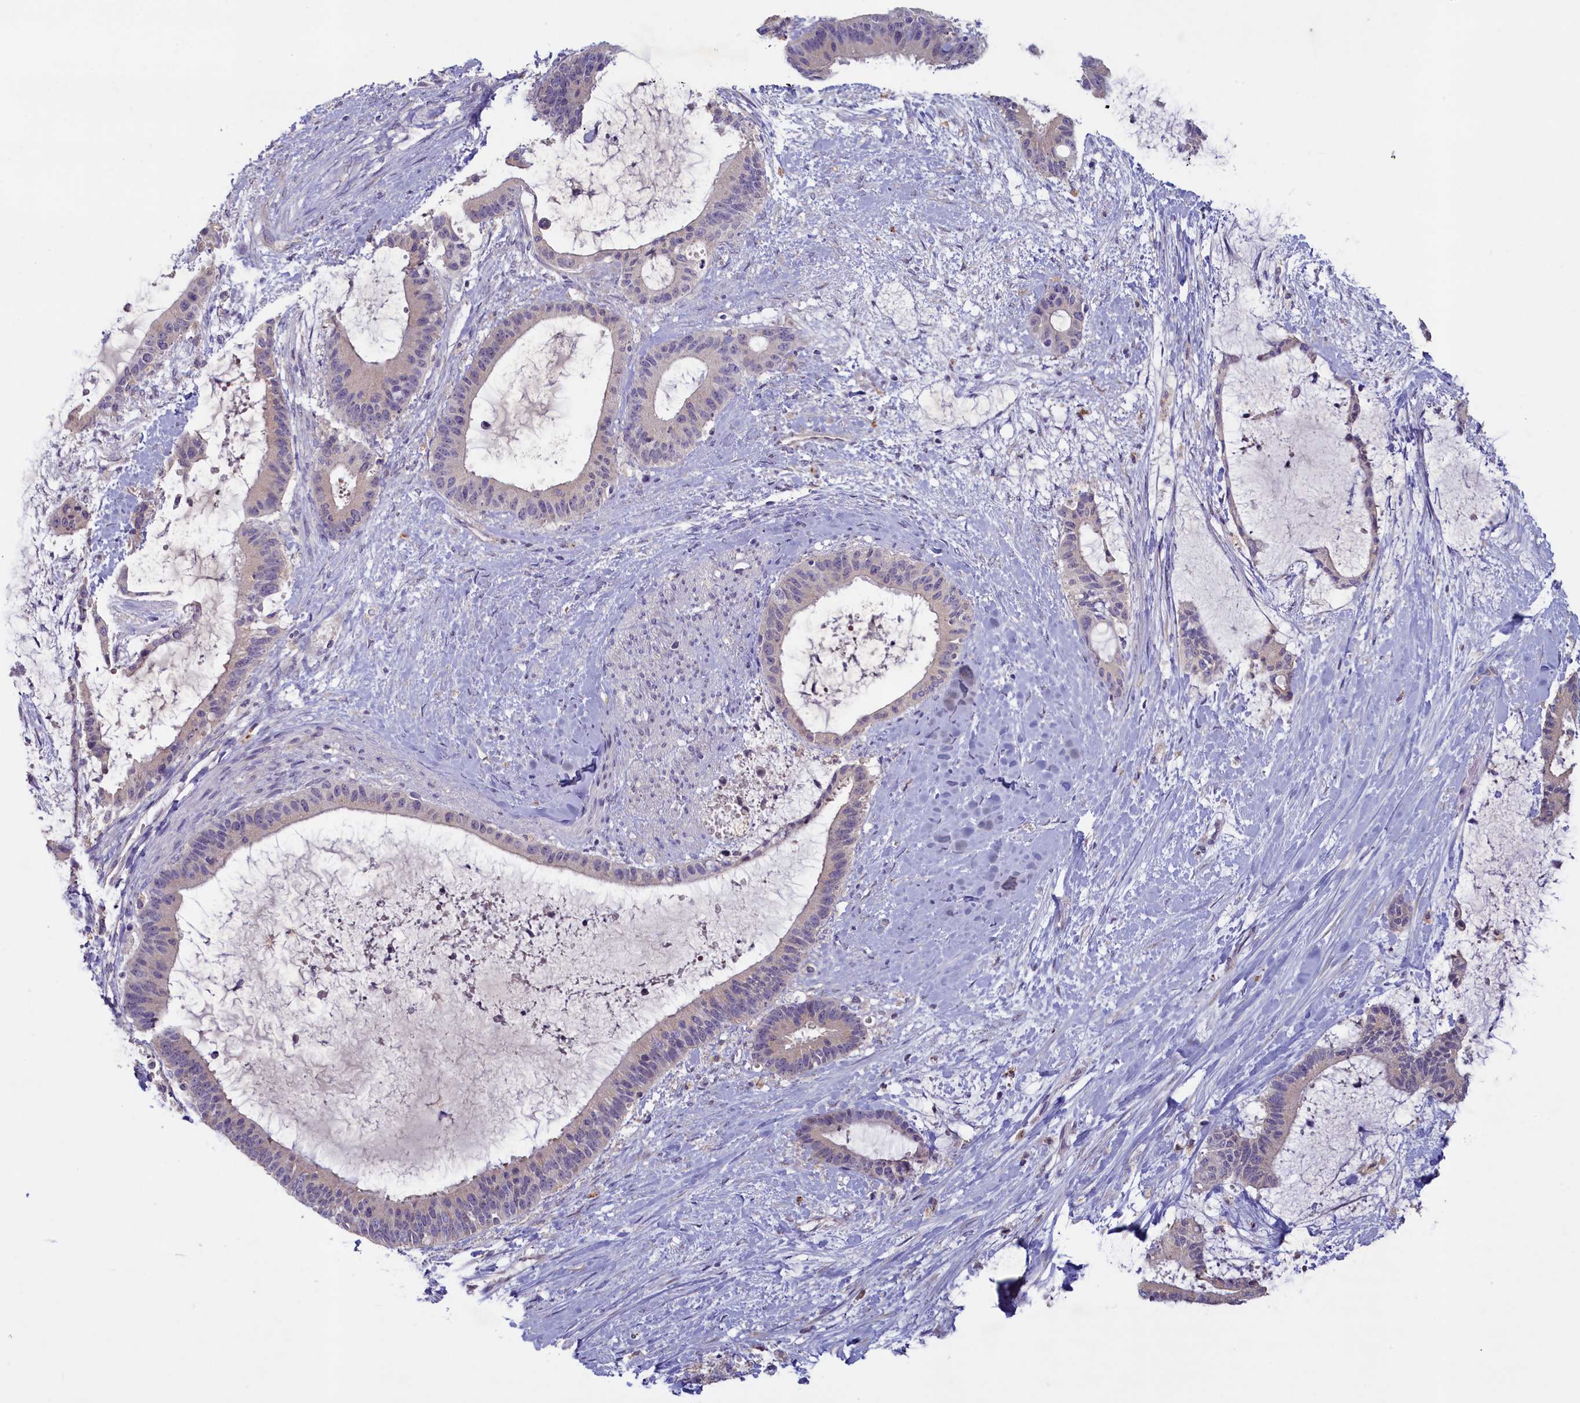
{"staining": {"intensity": "negative", "quantity": "none", "location": "none"}, "tissue": "liver cancer", "cell_type": "Tumor cells", "image_type": "cancer", "snomed": [{"axis": "morphology", "description": "Normal tissue, NOS"}, {"axis": "morphology", "description": "Cholangiocarcinoma"}, {"axis": "topography", "description": "Liver"}, {"axis": "topography", "description": "Peripheral nerve tissue"}], "caption": "High magnification brightfield microscopy of liver cancer (cholangiocarcinoma) stained with DAB (3,3'-diaminobenzidine) (brown) and counterstained with hematoxylin (blue): tumor cells show no significant staining.", "gene": "ATF7IP2", "patient": {"sex": "female", "age": 73}}